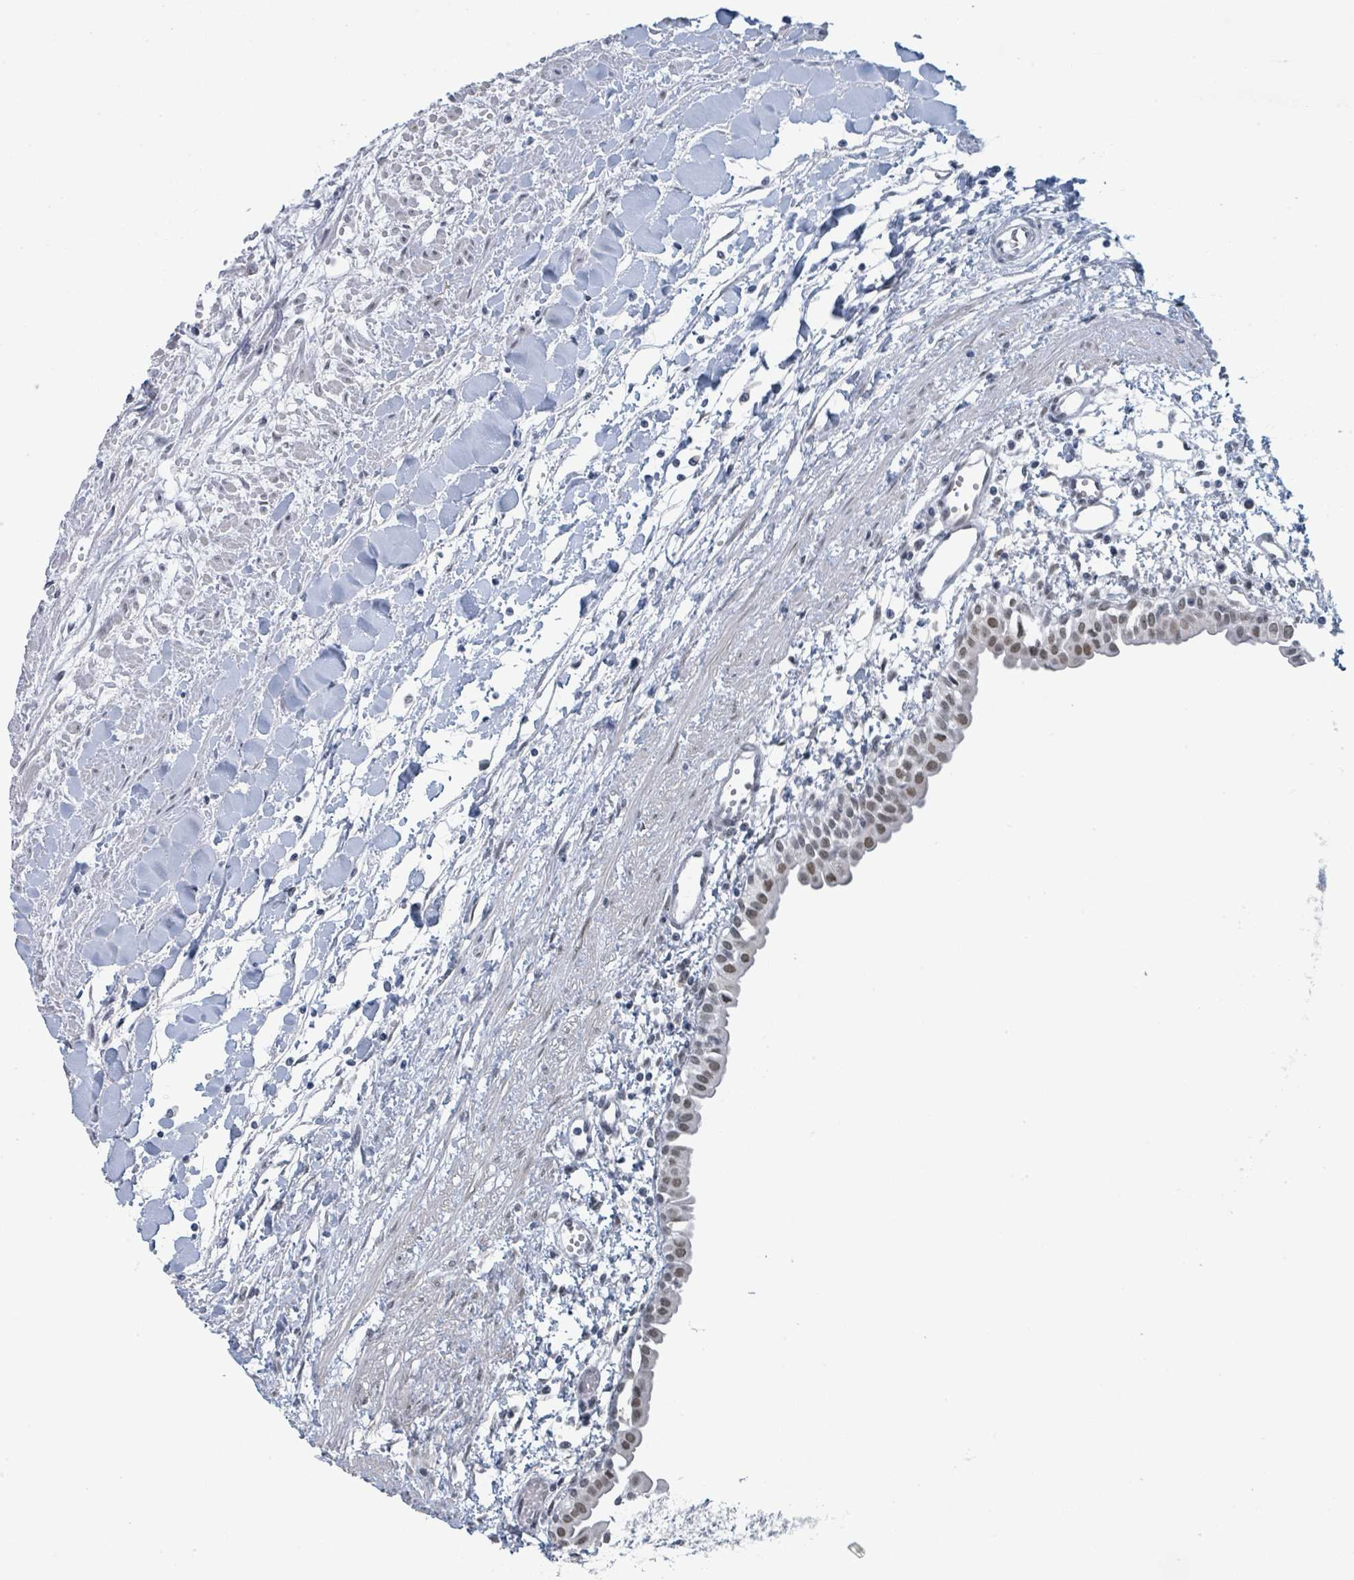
{"staining": {"intensity": "moderate", "quantity": ">75%", "location": "nuclear"}, "tissue": "renal cancer", "cell_type": "Tumor cells", "image_type": "cancer", "snomed": [{"axis": "morphology", "description": "Adenocarcinoma, NOS"}, {"axis": "topography", "description": "Kidney"}], "caption": "Renal cancer (adenocarcinoma) stained with DAB immunohistochemistry exhibits medium levels of moderate nuclear expression in about >75% of tumor cells. (brown staining indicates protein expression, while blue staining denotes nuclei).", "gene": "EHMT2", "patient": {"sex": "male", "age": 59}}